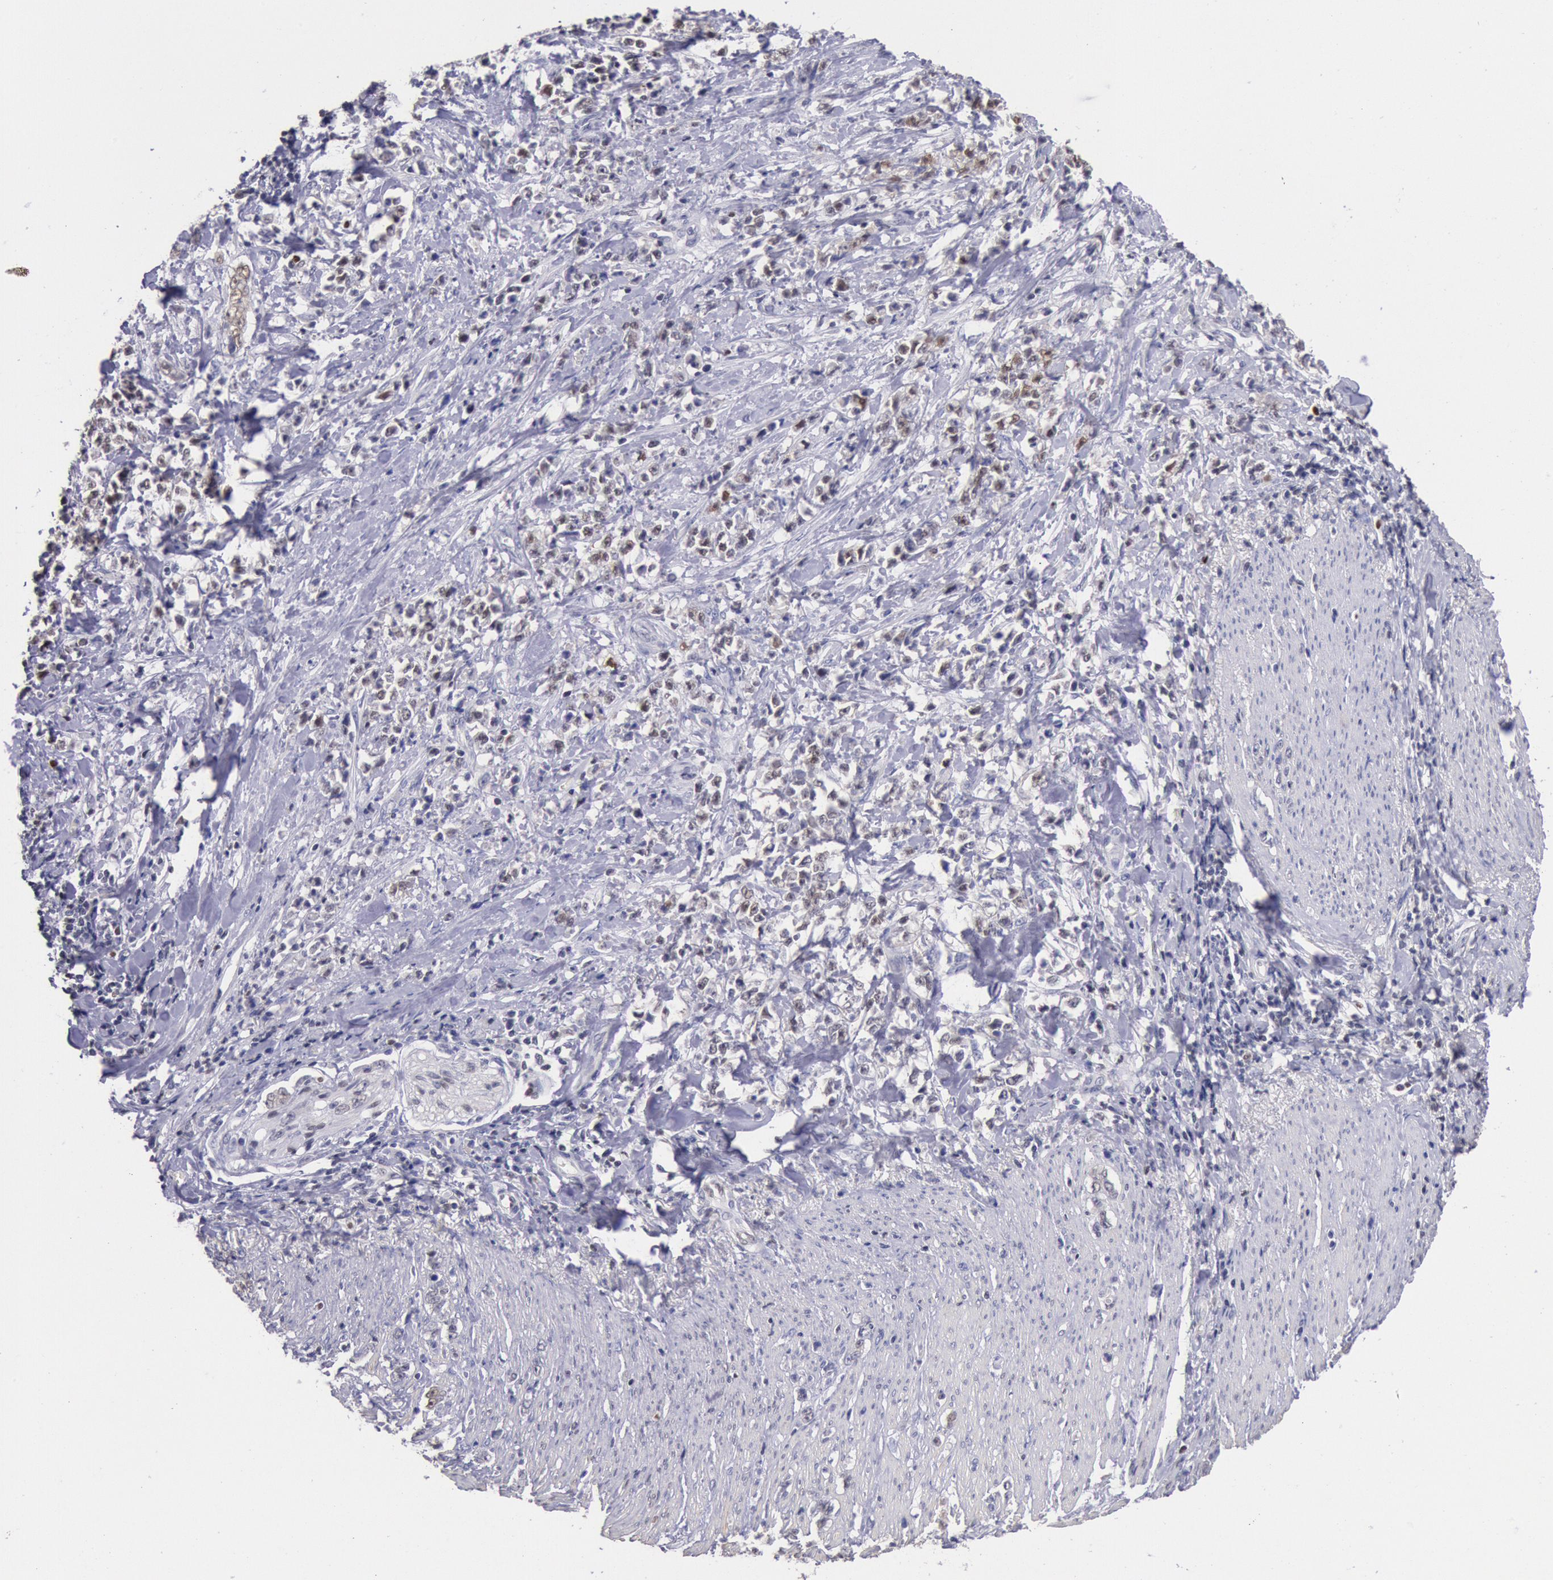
{"staining": {"intensity": "negative", "quantity": "none", "location": "none"}, "tissue": "stomach cancer", "cell_type": "Tumor cells", "image_type": "cancer", "snomed": [{"axis": "morphology", "description": "Adenocarcinoma, NOS"}, {"axis": "topography", "description": "Stomach, lower"}], "caption": "An image of stomach cancer (adenocarcinoma) stained for a protein reveals no brown staining in tumor cells. (Immunohistochemistry, brightfield microscopy, high magnification).", "gene": "RPS6KA5", "patient": {"sex": "male", "age": 88}}